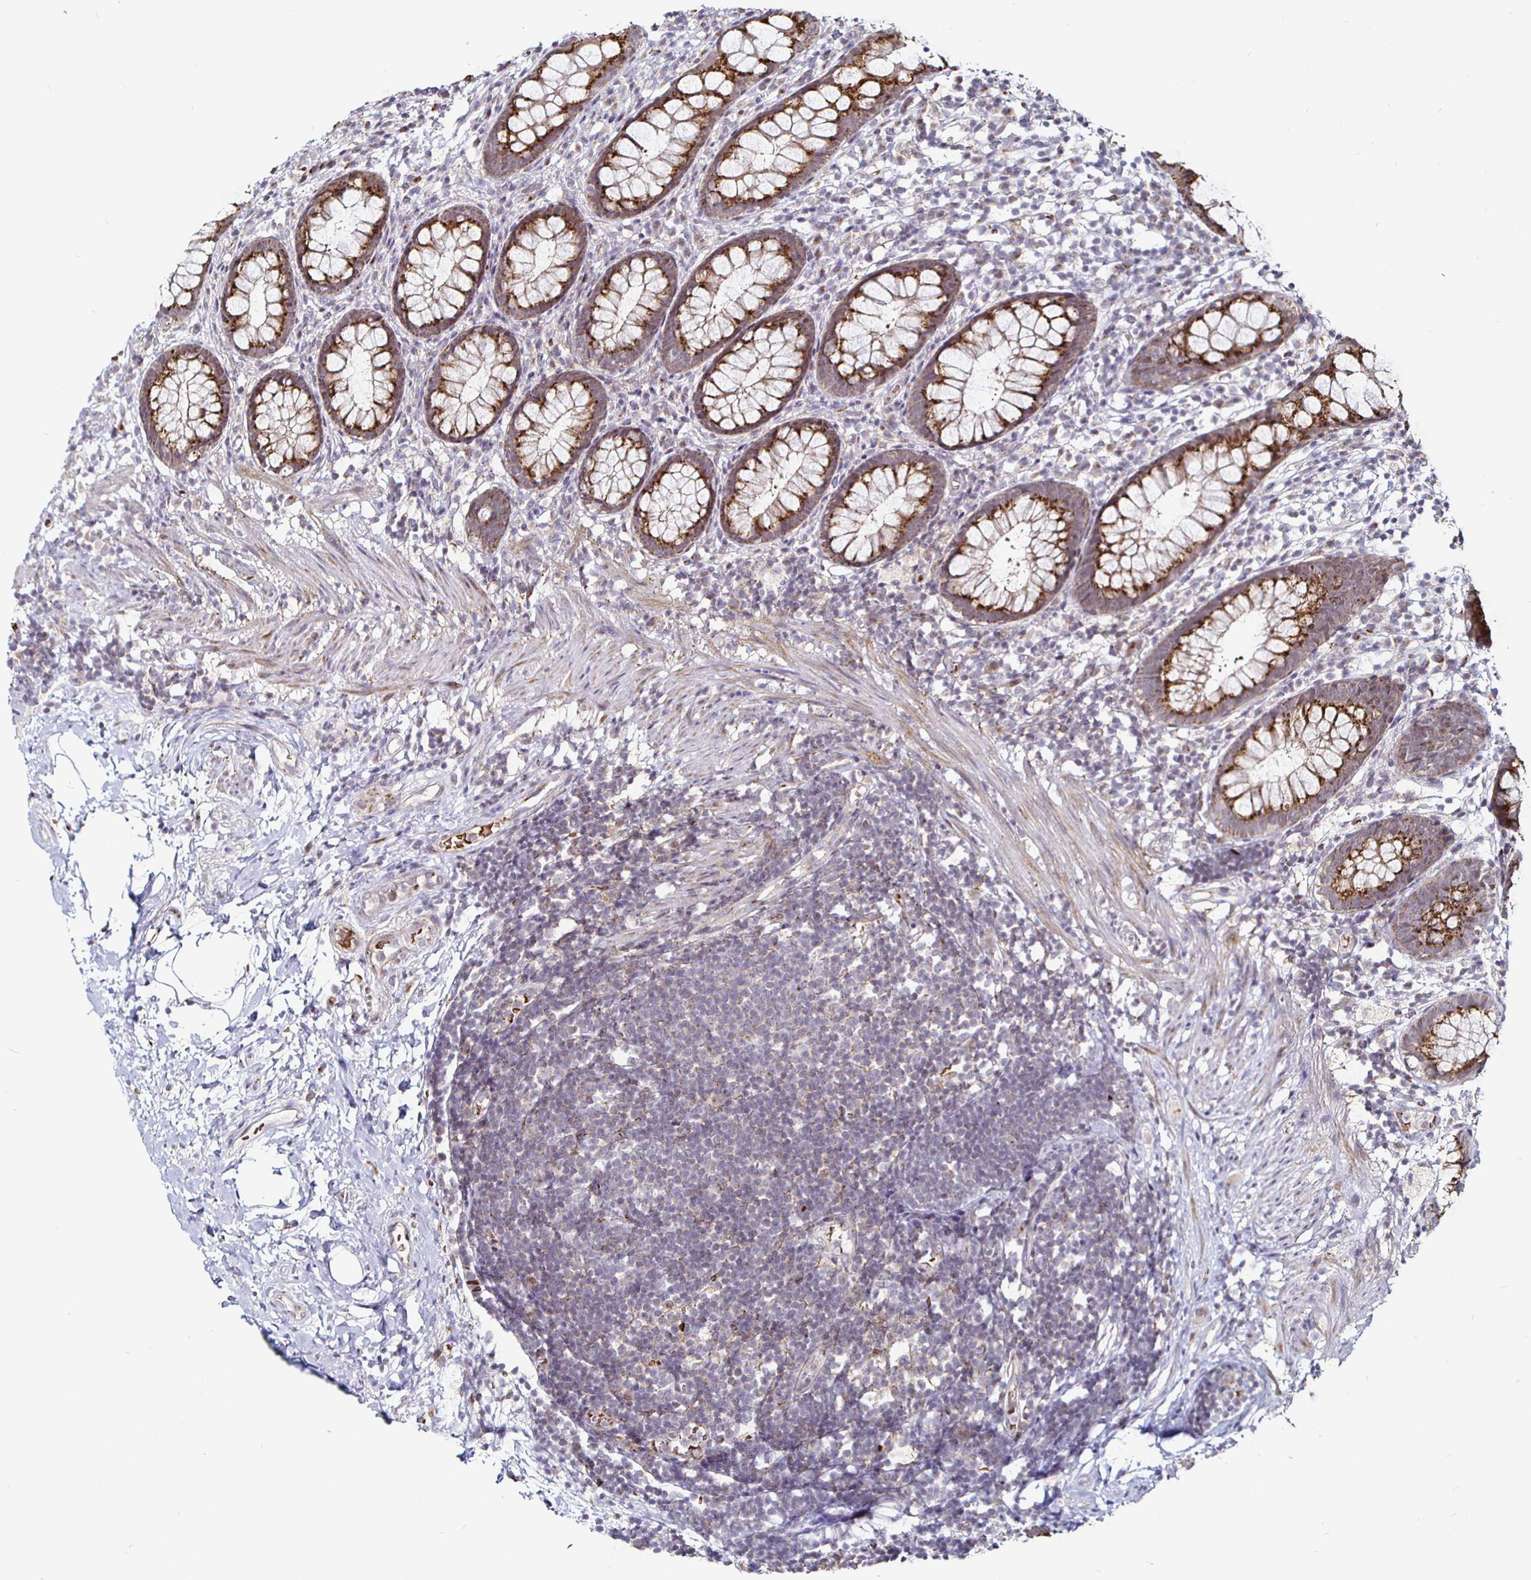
{"staining": {"intensity": "strong", "quantity": ">75%", "location": "cytoplasmic/membranous"}, "tissue": "rectum", "cell_type": "Glandular cells", "image_type": "normal", "snomed": [{"axis": "morphology", "description": "Normal tissue, NOS"}, {"axis": "topography", "description": "Rectum"}], "caption": "Protein analysis of benign rectum demonstrates strong cytoplasmic/membranous positivity in approximately >75% of glandular cells.", "gene": "ATG3", "patient": {"sex": "female", "age": 62}}